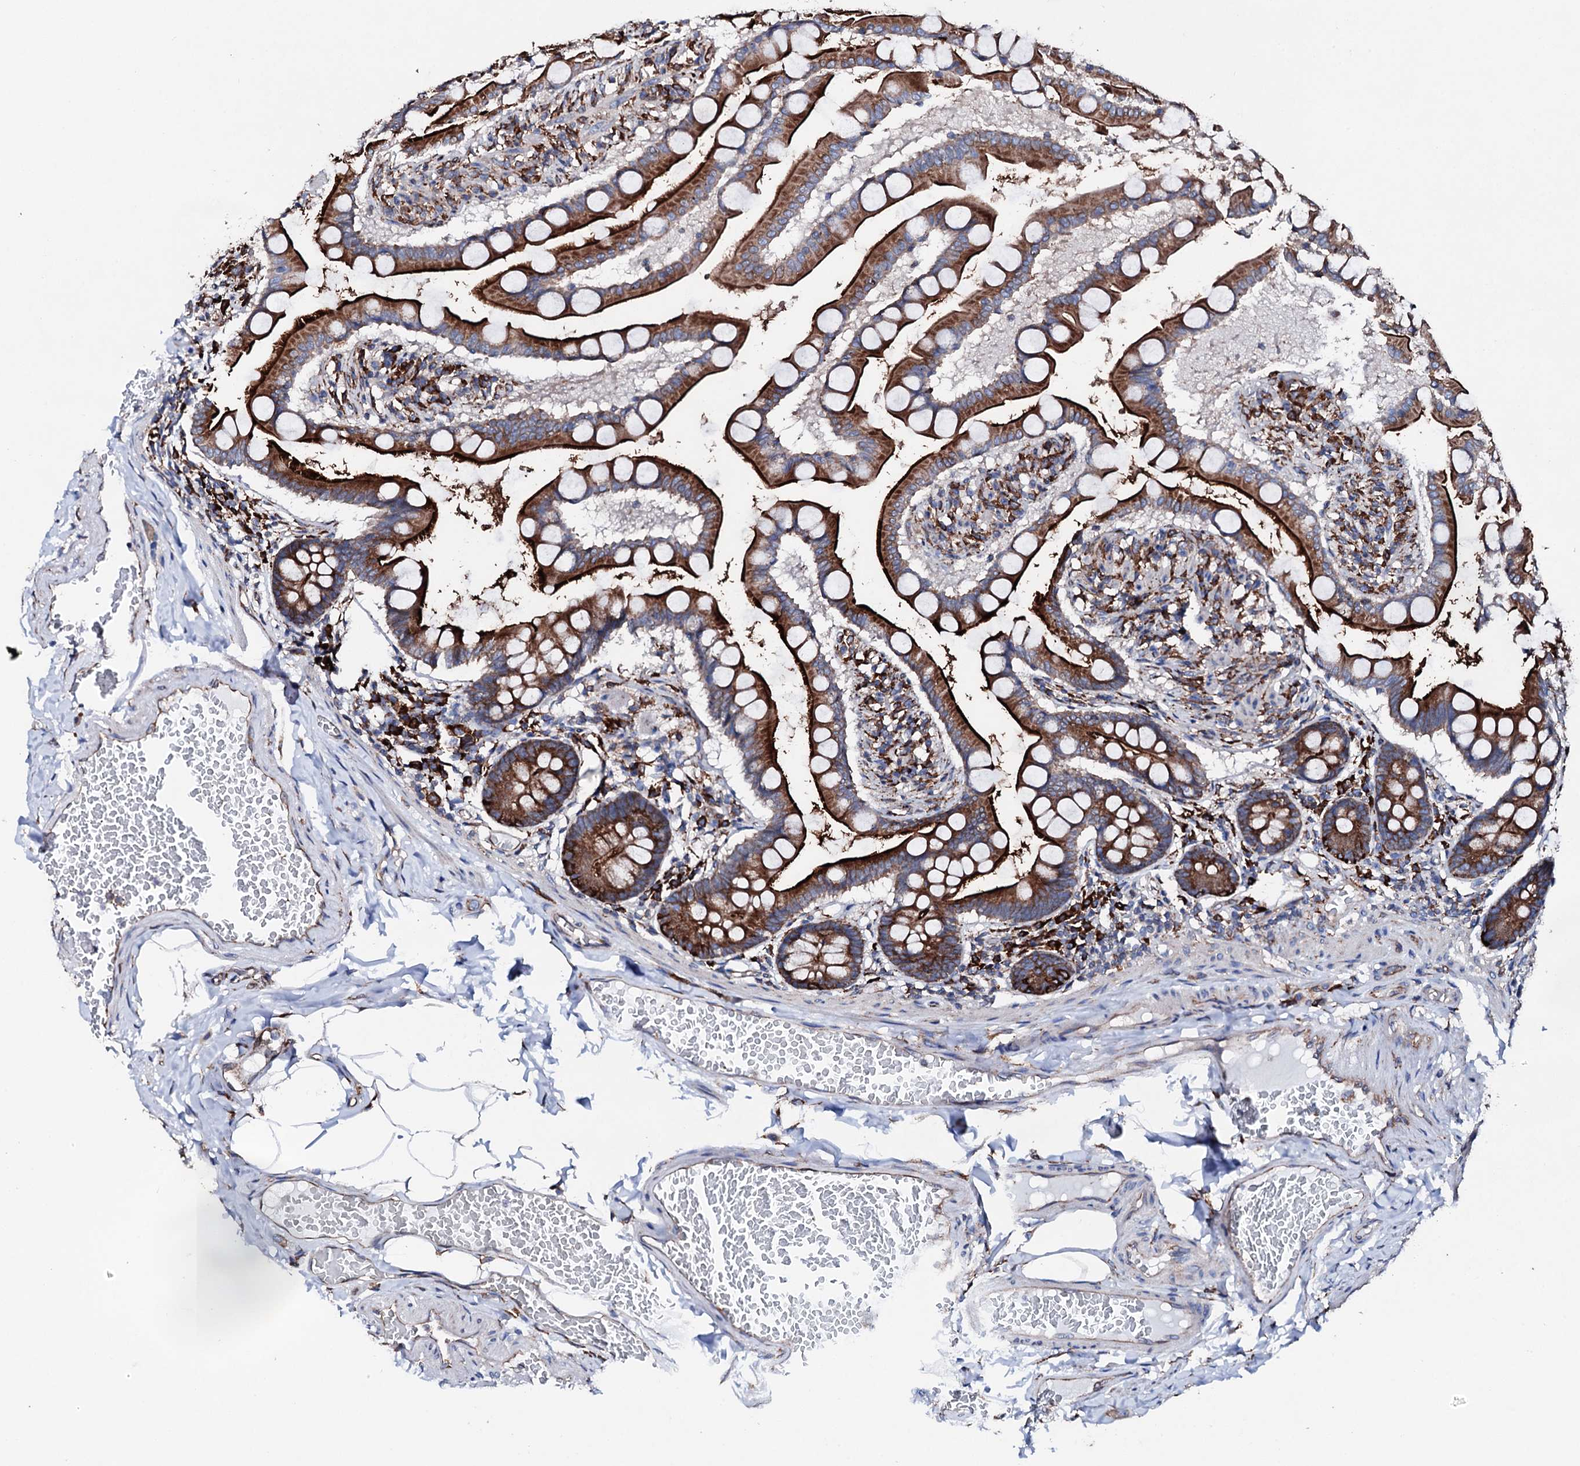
{"staining": {"intensity": "strong", "quantity": ">75%", "location": "cytoplasmic/membranous"}, "tissue": "small intestine", "cell_type": "Glandular cells", "image_type": "normal", "snomed": [{"axis": "morphology", "description": "Normal tissue, NOS"}, {"axis": "topography", "description": "Small intestine"}], "caption": "Protein positivity by immunohistochemistry (IHC) shows strong cytoplasmic/membranous staining in approximately >75% of glandular cells in unremarkable small intestine. Immunohistochemistry (ihc) stains the protein in brown and the nuclei are stained blue.", "gene": "AMDHD1", "patient": {"sex": "male", "age": 41}}